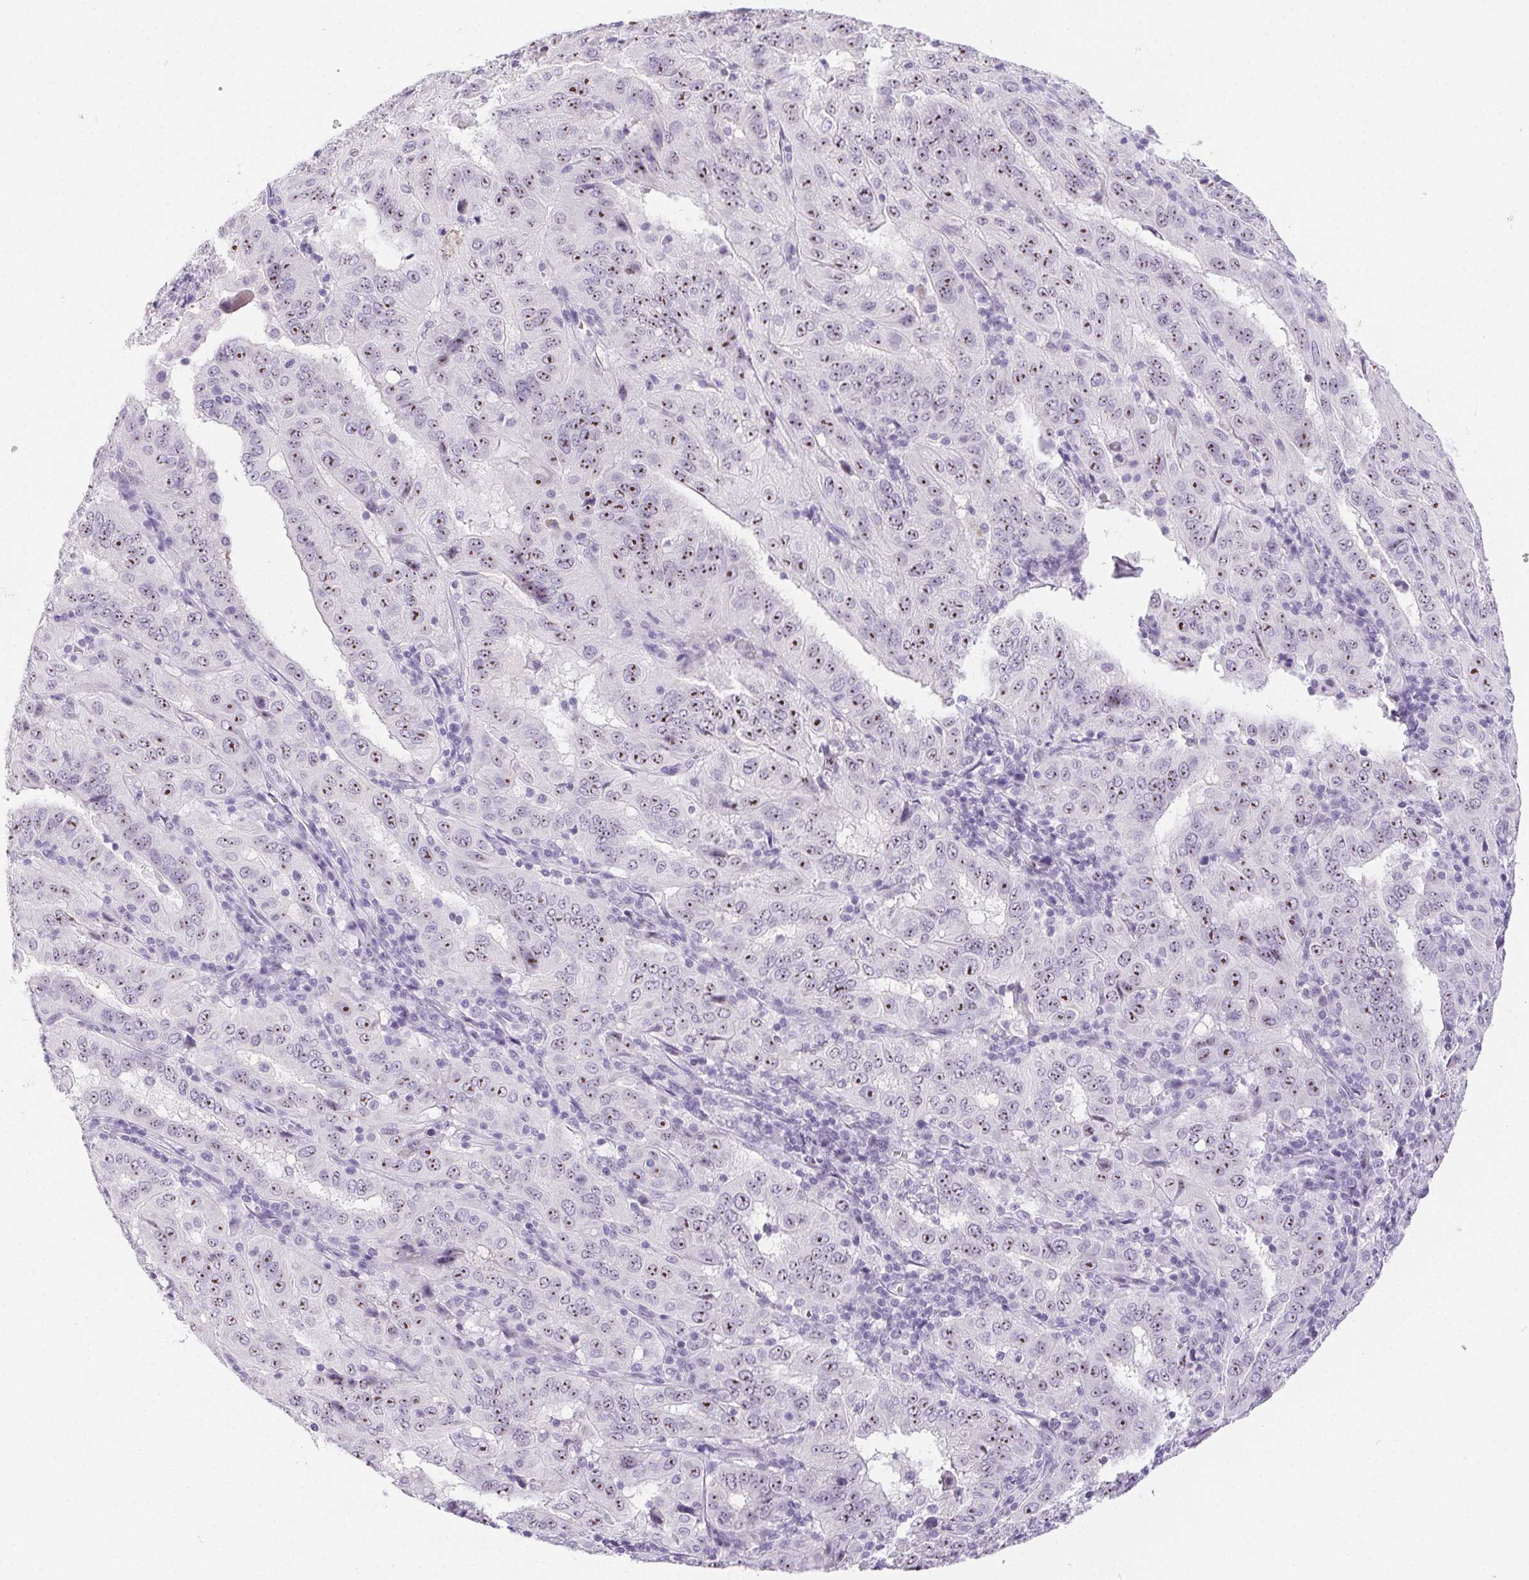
{"staining": {"intensity": "moderate", "quantity": "25%-75%", "location": "nuclear"}, "tissue": "pancreatic cancer", "cell_type": "Tumor cells", "image_type": "cancer", "snomed": [{"axis": "morphology", "description": "Adenocarcinoma, NOS"}, {"axis": "topography", "description": "Pancreas"}], "caption": "DAB immunohistochemical staining of human adenocarcinoma (pancreatic) exhibits moderate nuclear protein expression in about 25%-75% of tumor cells.", "gene": "ST8SIA3", "patient": {"sex": "male", "age": 63}}